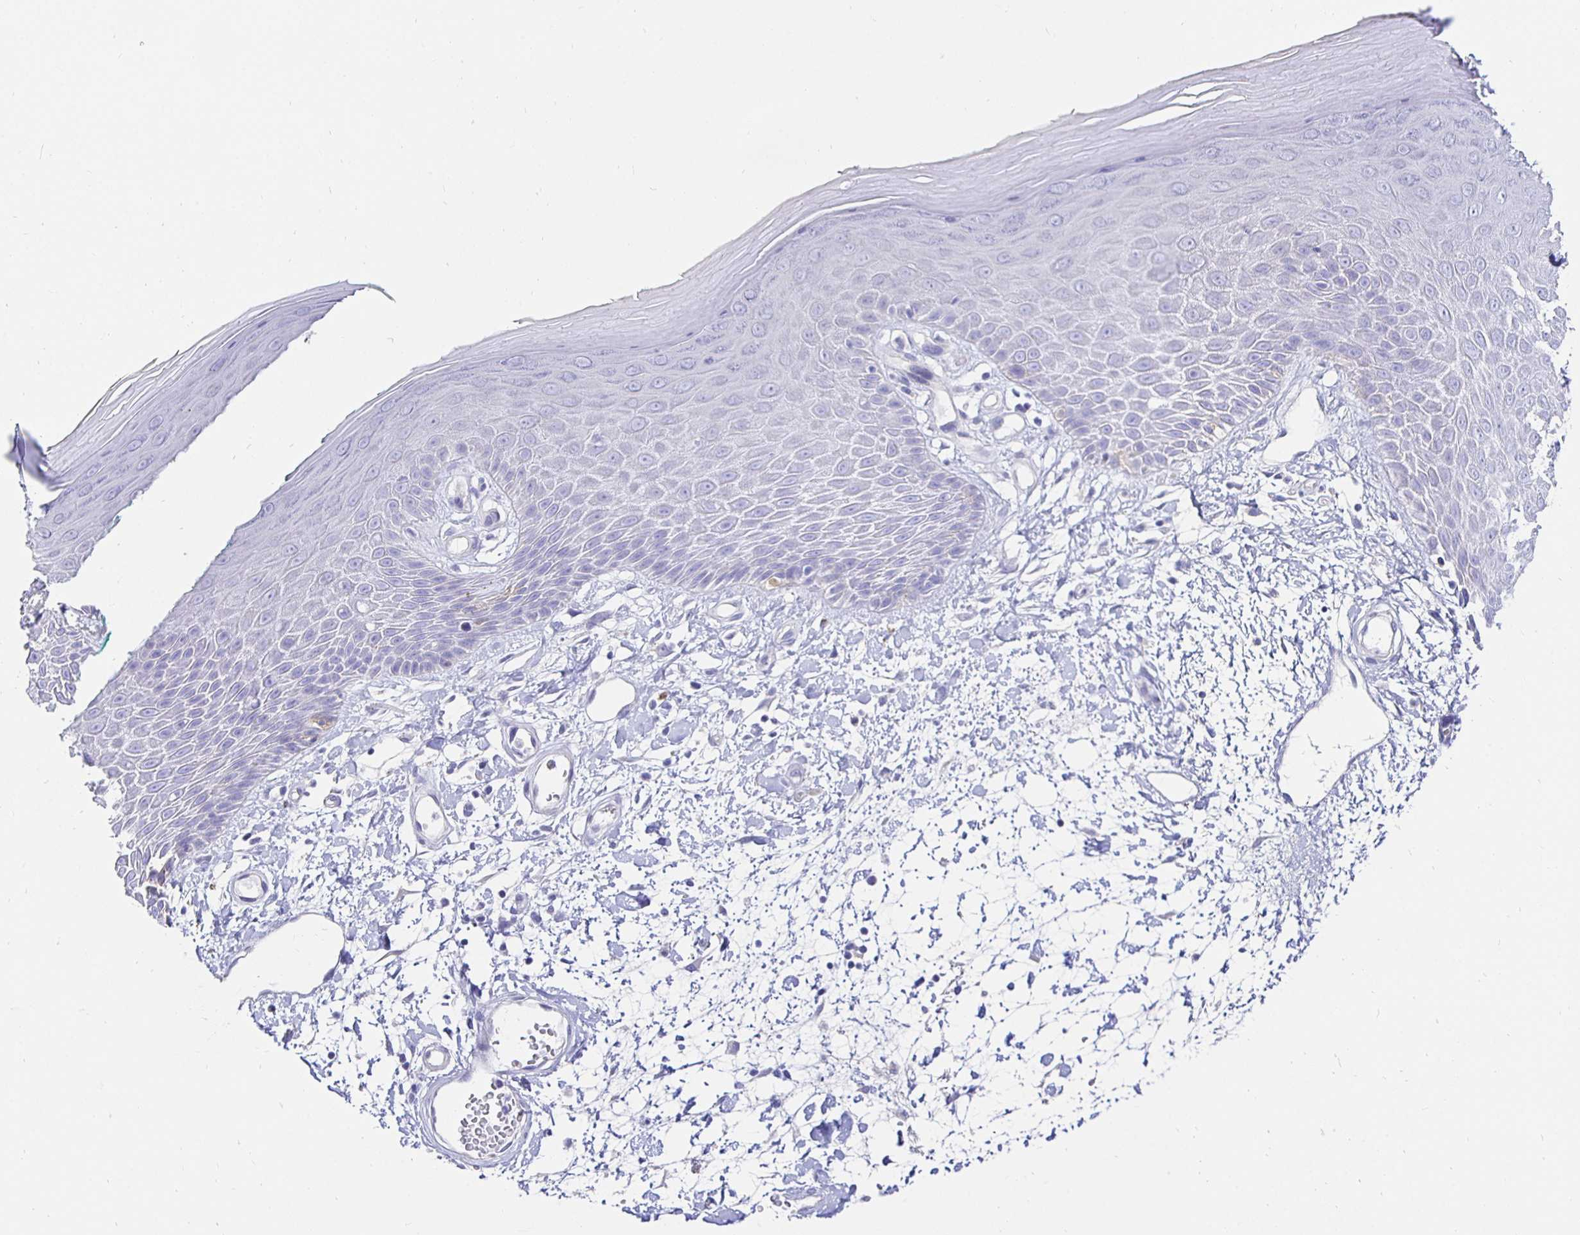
{"staining": {"intensity": "negative", "quantity": "none", "location": "none"}, "tissue": "skin", "cell_type": "Epidermal cells", "image_type": "normal", "snomed": [{"axis": "morphology", "description": "Normal tissue, NOS"}, {"axis": "topography", "description": "Anal"}, {"axis": "topography", "description": "Peripheral nerve tissue"}], "caption": "The immunohistochemistry histopathology image has no significant expression in epidermal cells of skin. (DAB immunohistochemistry with hematoxylin counter stain).", "gene": "UMOD", "patient": {"sex": "male", "age": 78}}